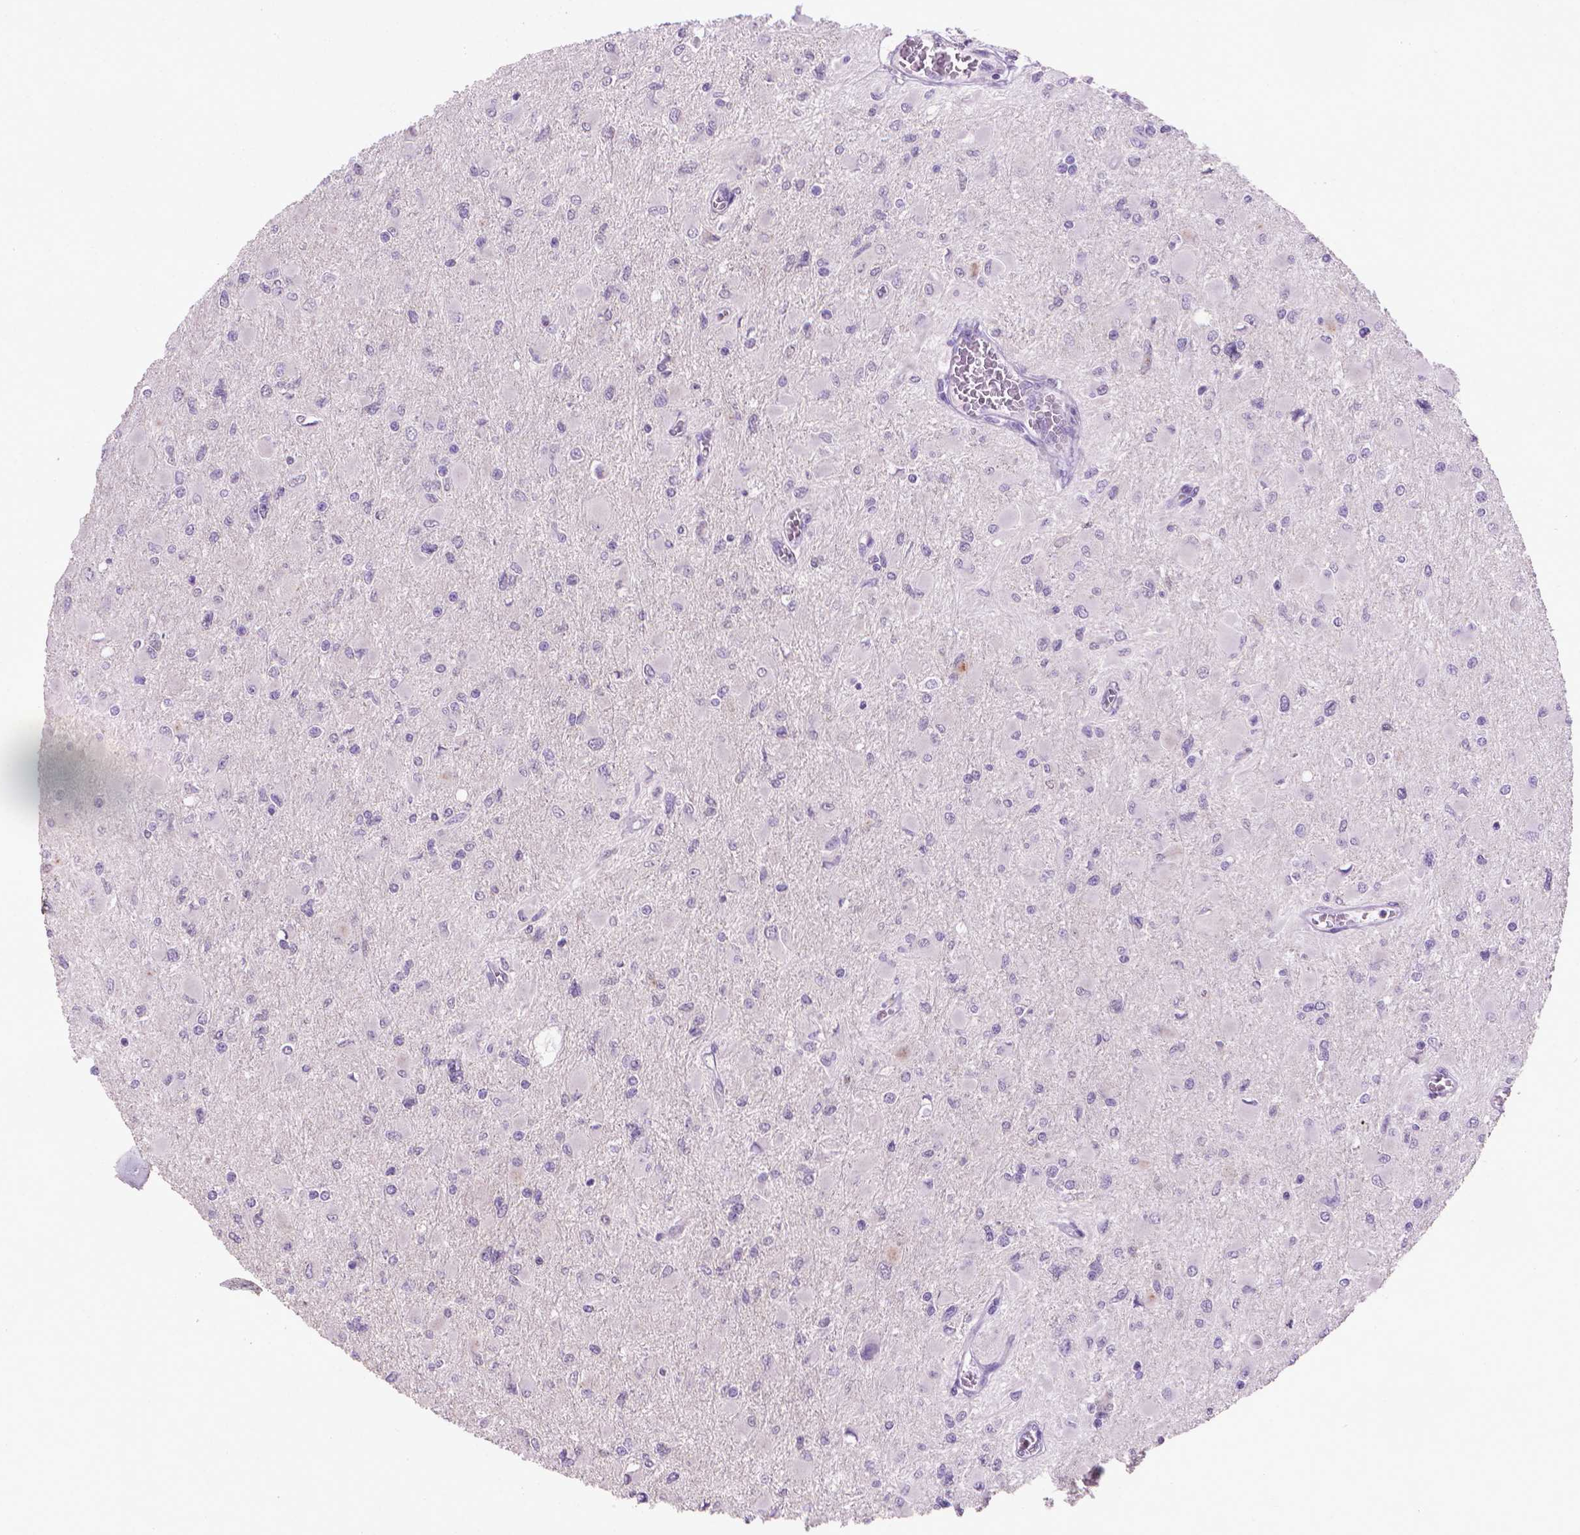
{"staining": {"intensity": "negative", "quantity": "none", "location": "none"}, "tissue": "glioma", "cell_type": "Tumor cells", "image_type": "cancer", "snomed": [{"axis": "morphology", "description": "Glioma, malignant, High grade"}, {"axis": "topography", "description": "Cerebral cortex"}], "caption": "This is an immunohistochemistry (IHC) photomicrograph of human glioma. There is no positivity in tumor cells.", "gene": "MUC1", "patient": {"sex": "female", "age": 36}}